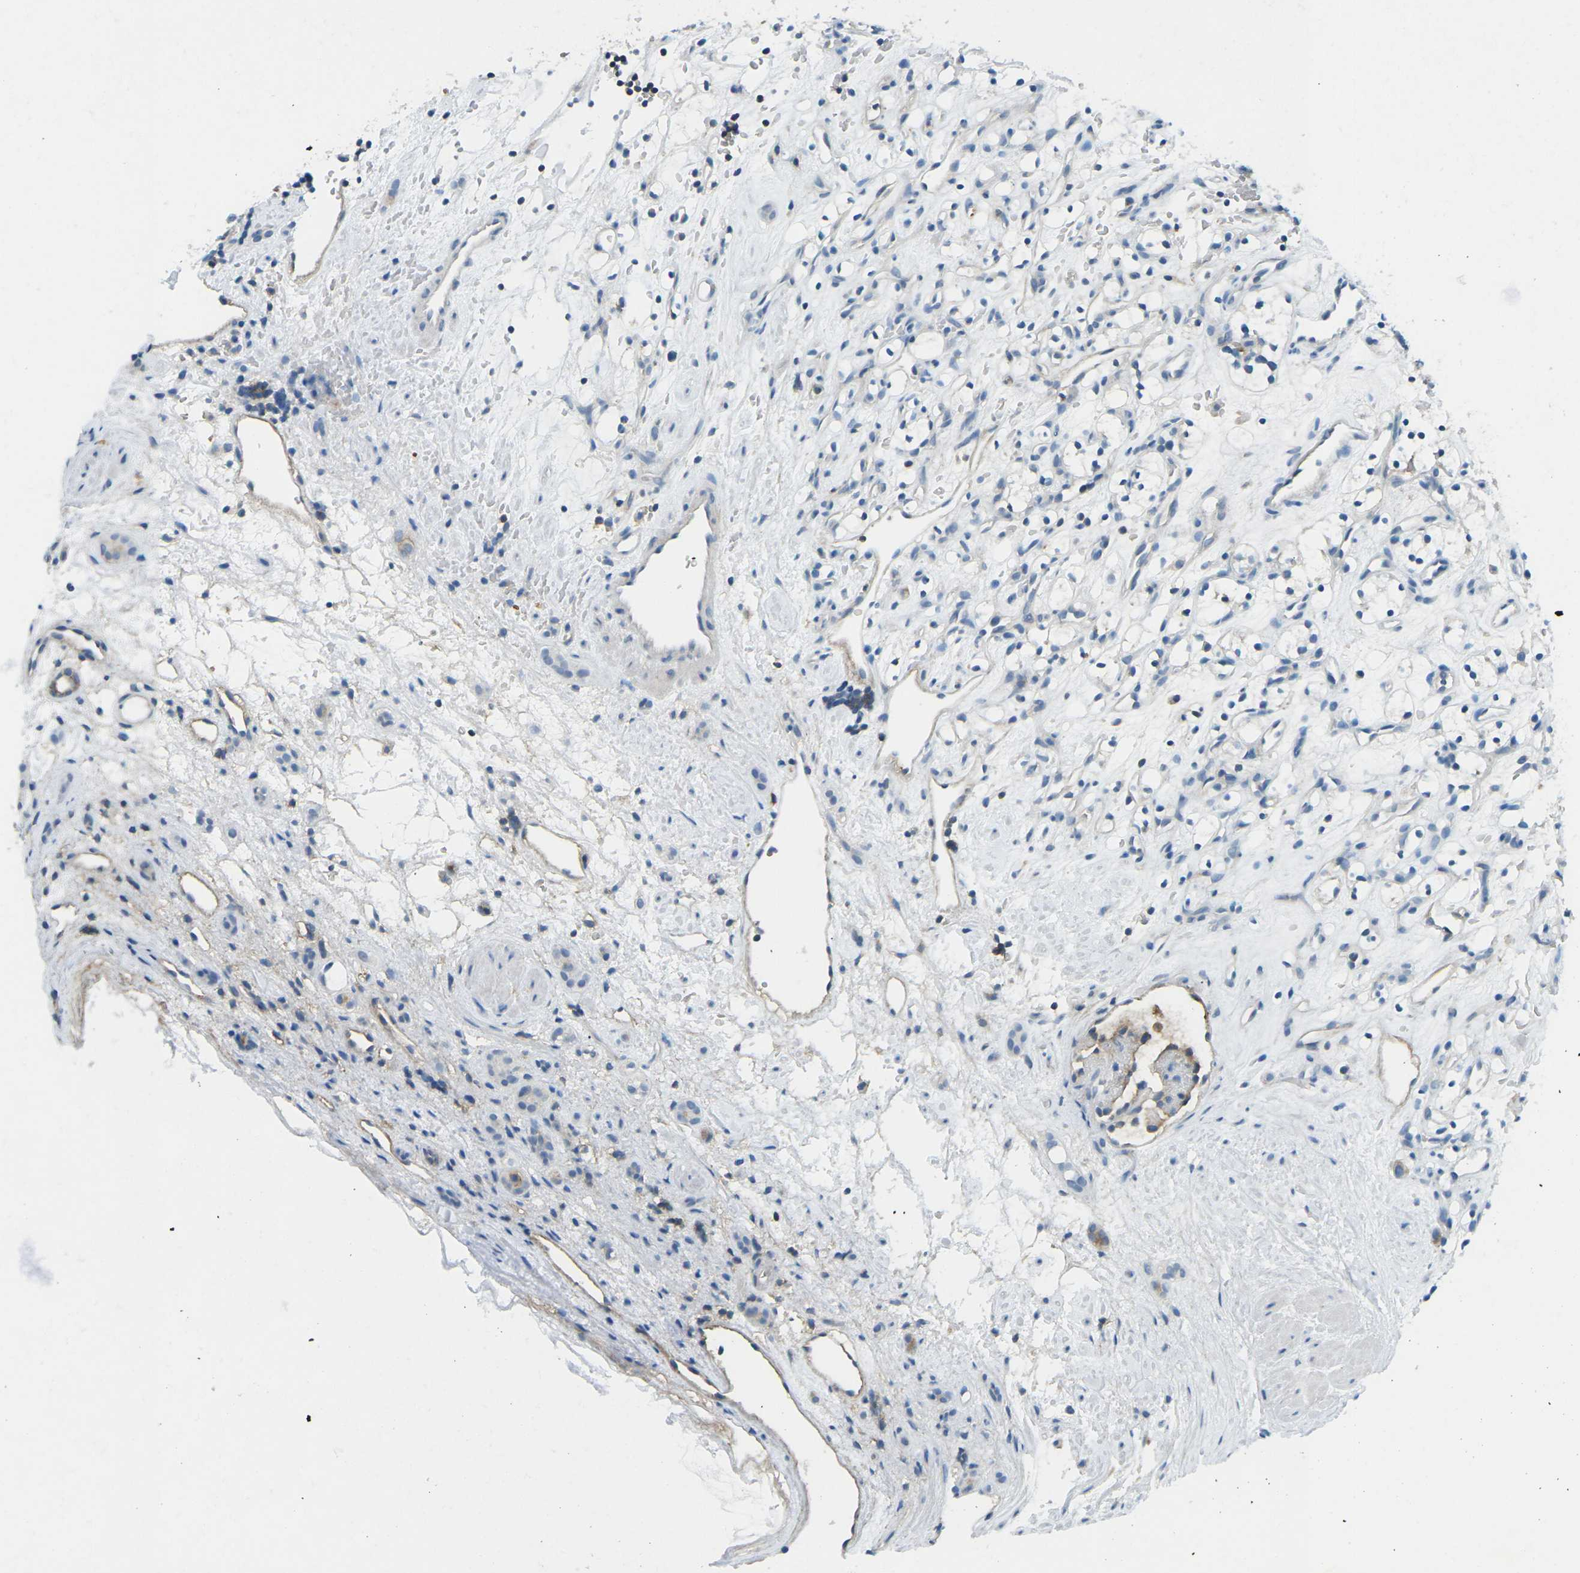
{"staining": {"intensity": "negative", "quantity": "none", "location": "none"}, "tissue": "renal cancer", "cell_type": "Tumor cells", "image_type": "cancer", "snomed": [{"axis": "morphology", "description": "Adenocarcinoma, NOS"}, {"axis": "topography", "description": "Kidney"}], "caption": "DAB immunohistochemical staining of human renal adenocarcinoma shows no significant positivity in tumor cells.", "gene": "CD47", "patient": {"sex": "female", "age": 60}}